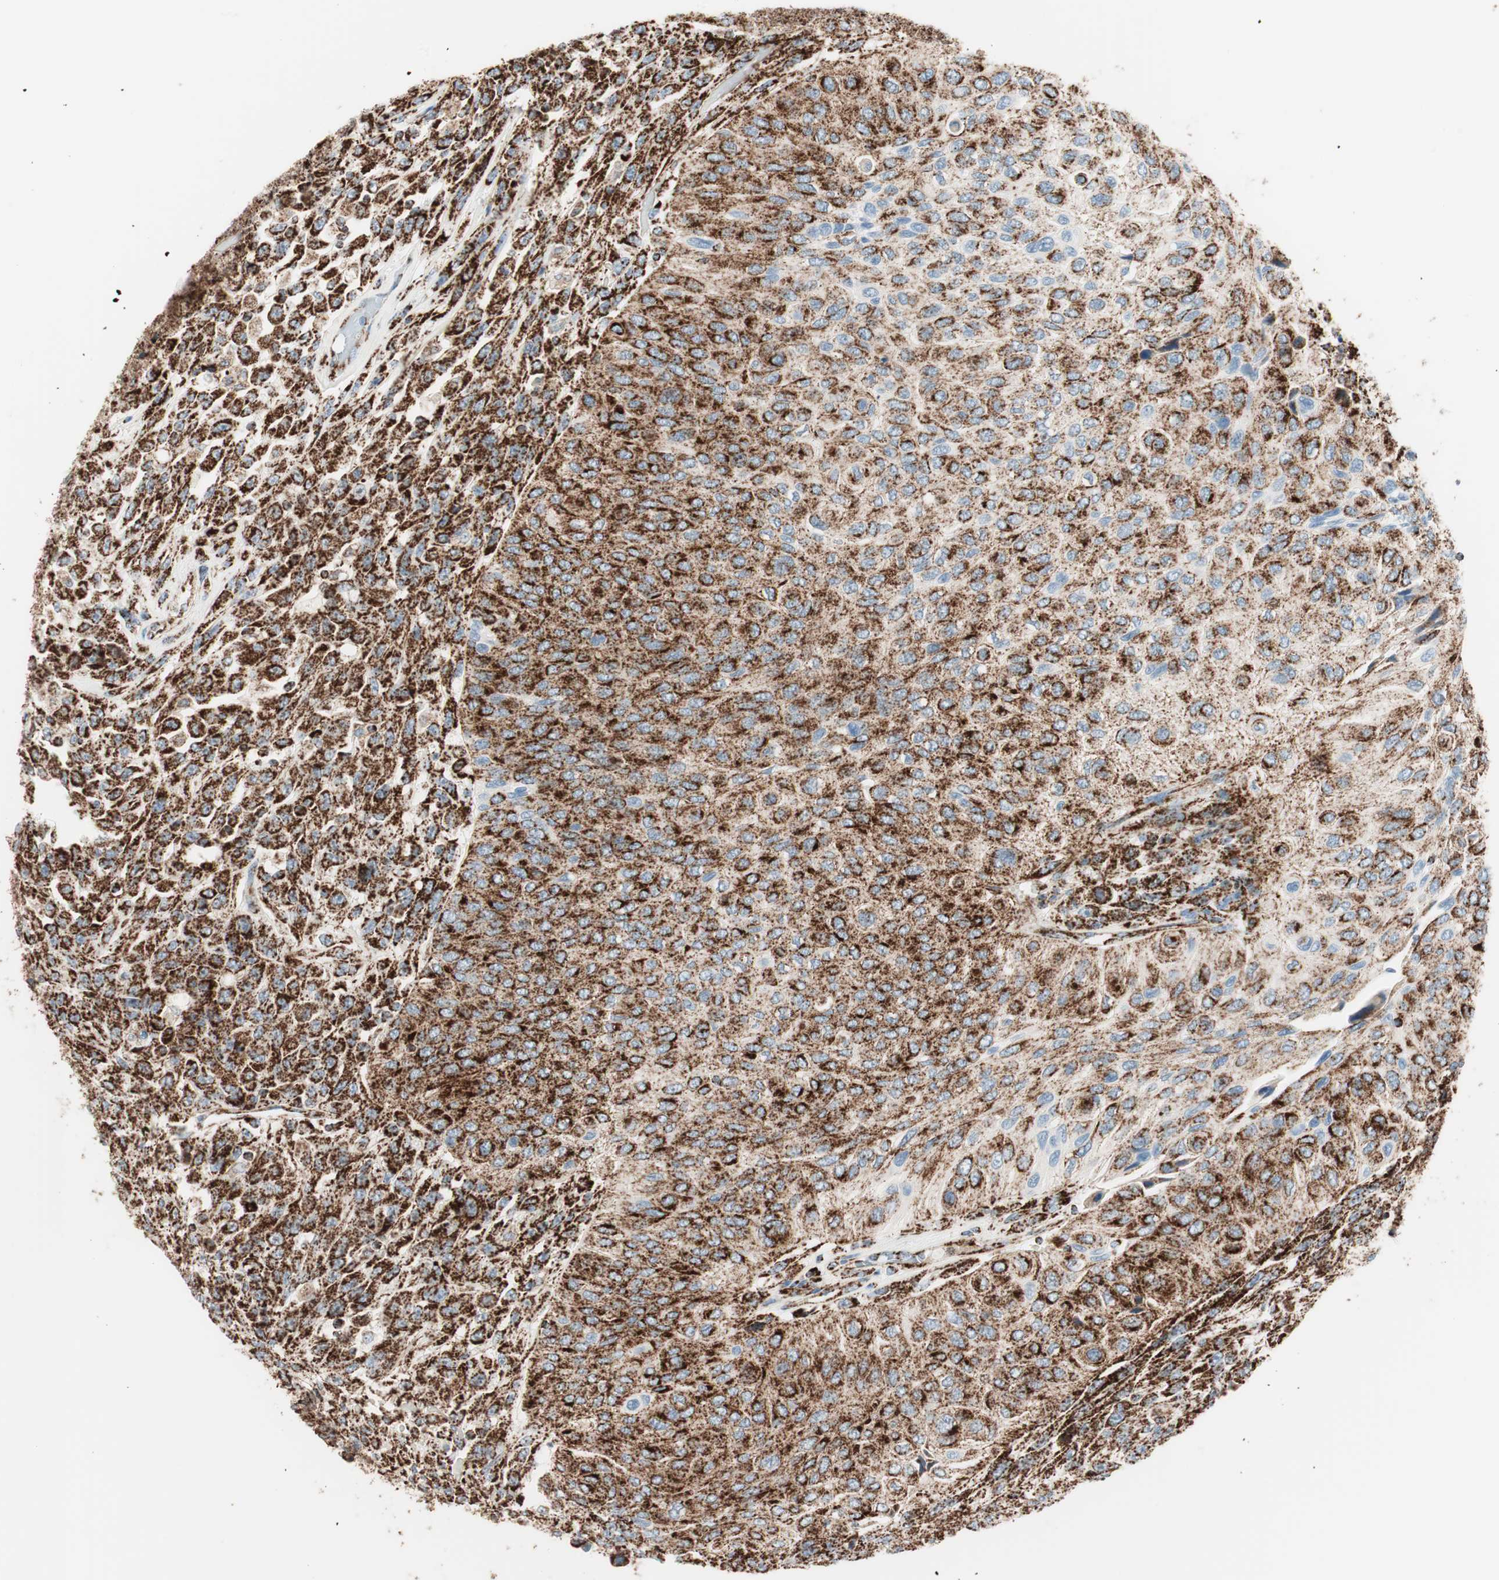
{"staining": {"intensity": "strong", "quantity": ">75%", "location": "cytoplasmic/membranous"}, "tissue": "urothelial cancer", "cell_type": "Tumor cells", "image_type": "cancer", "snomed": [{"axis": "morphology", "description": "Urothelial carcinoma, High grade"}, {"axis": "topography", "description": "Urinary bladder"}], "caption": "This histopathology image demonstrates urothelial carcinoma (high-grade) stained with immunohistochemistry (IHC) to label a protein in brown. The cytoplasmic/membranous of tumor cells show strong positivity for the protein. Nuclei are counter-stained blue.", "gene": "TOMM20", "patient": {"sex": "male", "age": 66}}